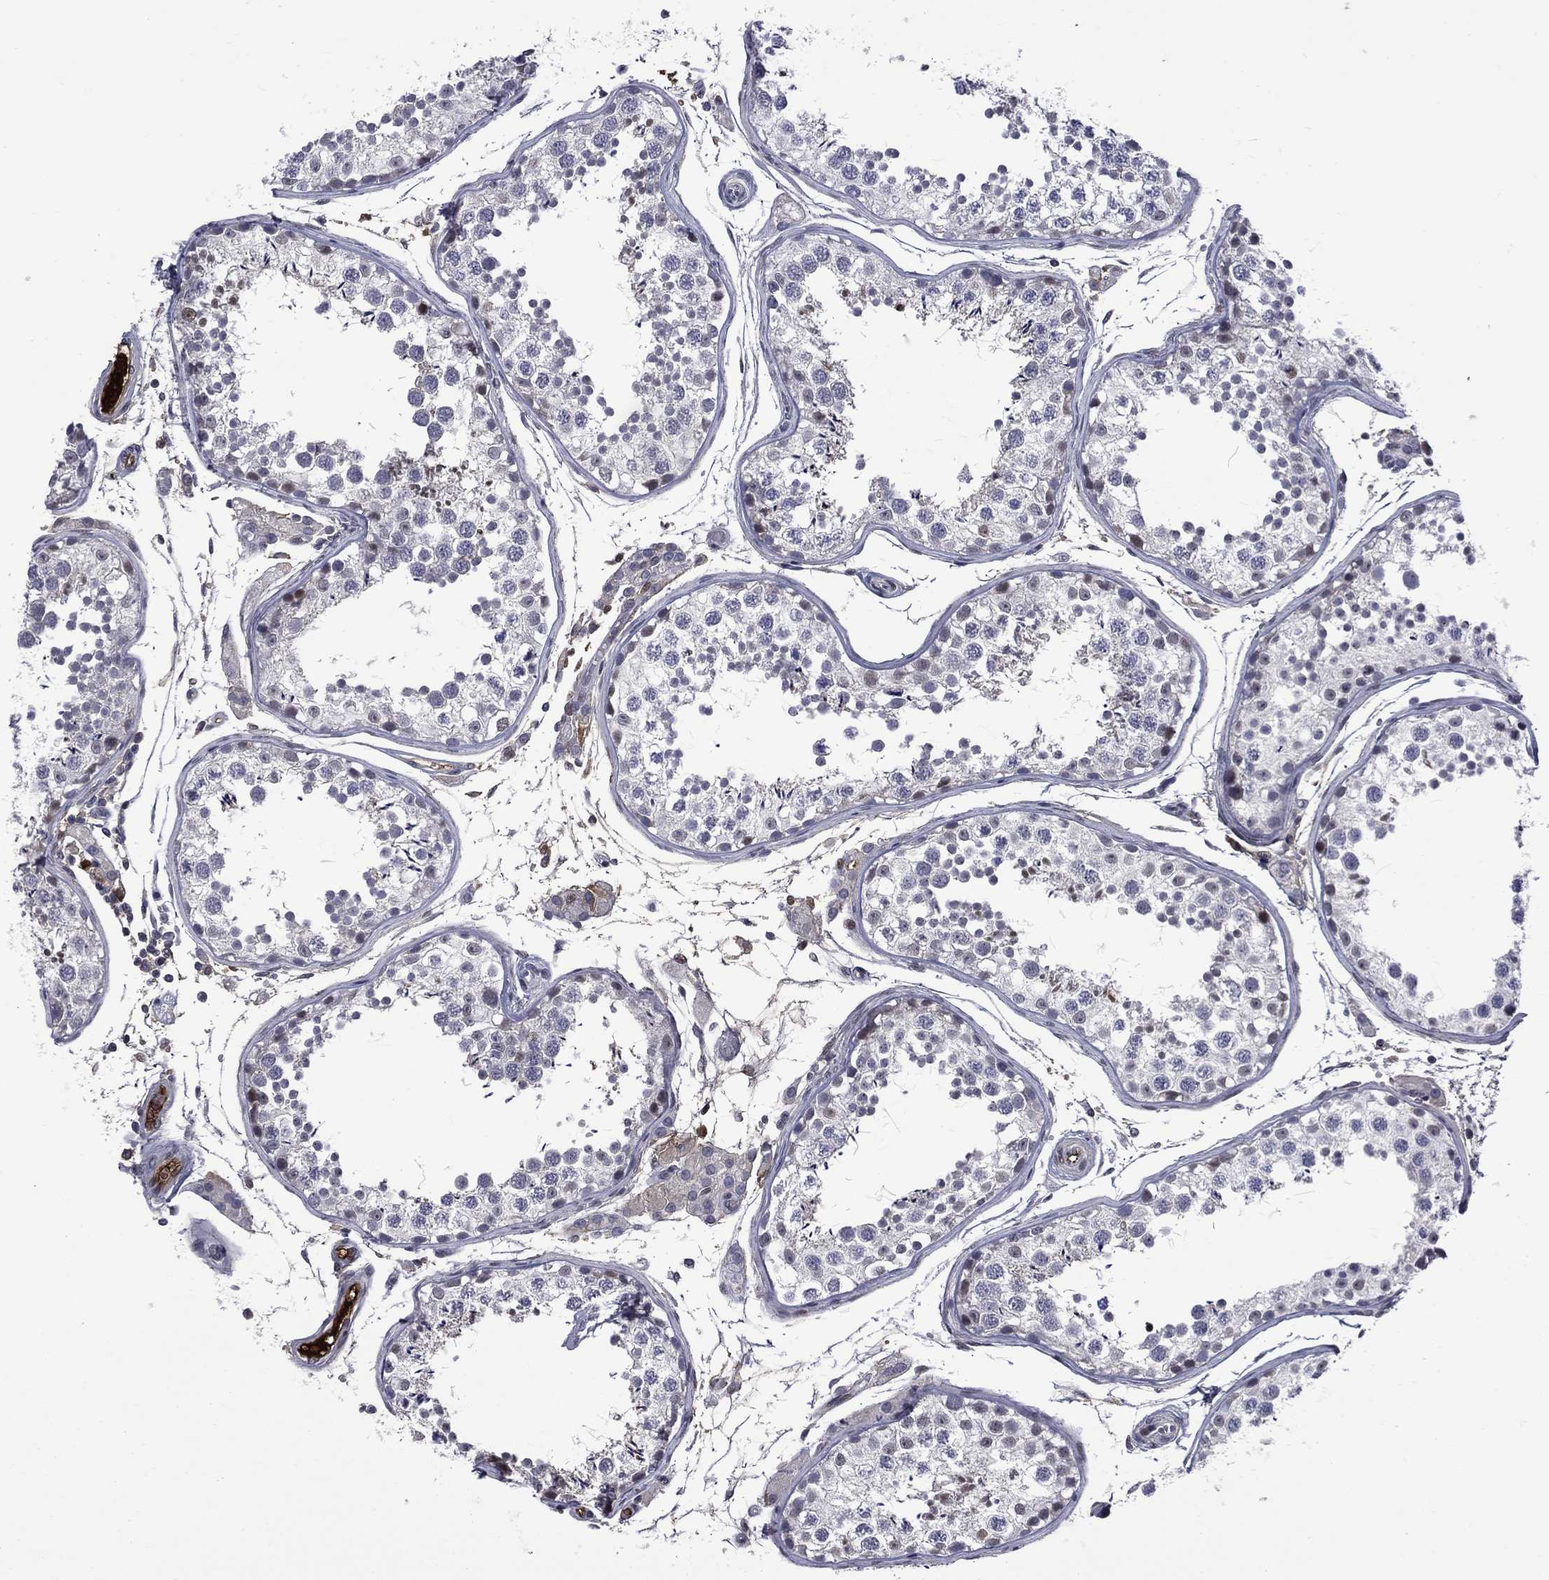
{"staining": {"intensity": "moderate", "quantity": "<25%", "location": "nuclear"}, "tissue": "testis", "cell_type": "Cells in seminiferous ducts", "image_type": "normal", "snomed": [{"axis": "morphology", "description": "Normal tissue, NOS"}, {"axis": "topography", "description": "Testis"}], "caption": "This micrograph displays benign testis stained with immunohistochemistry (IHC) to label a protein in brown. The nuclear of cells in seminiferous ducts show moderate positivity for the protein. Nuclei are counter-stained blue.", "gene": "FGG", "patient": {"sex": "male", "age": 29}}